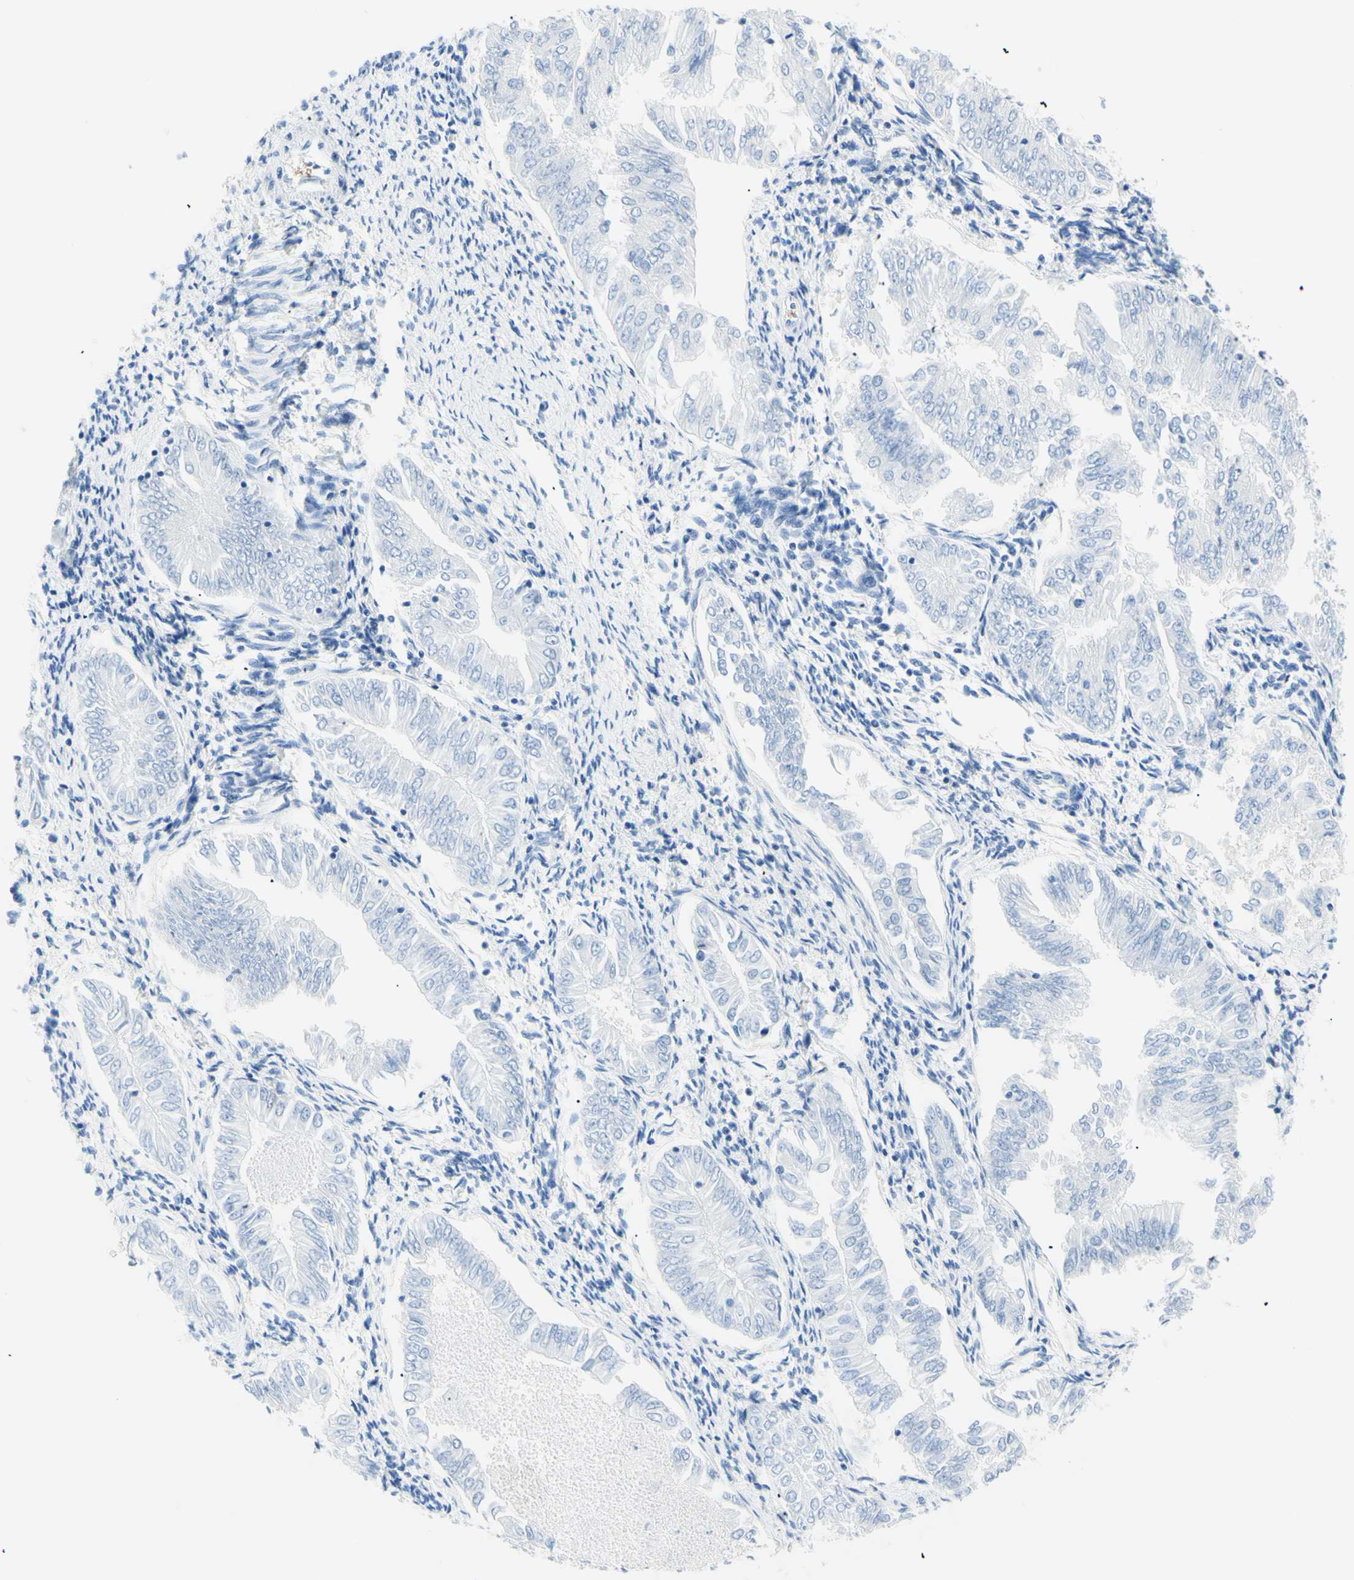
{"staining": {"intensity": "negative", "quantity": "none", "location": "none"}, "tissue": "endometrial cancer", "cell_type": "Tumor cells", "image_type": "cancer", "snomed": [{"axis": "morphology", "description": "Adenocarcinoma, NOS"}, {"axis": "topography", "description": "Endometrium"}], "caption": "Tumor cells are negative for brown protein staining in endometrial cancer (adenocarcinoma).", "gene": "HPCA", "patient": {"sex": "female", "age": 53}}